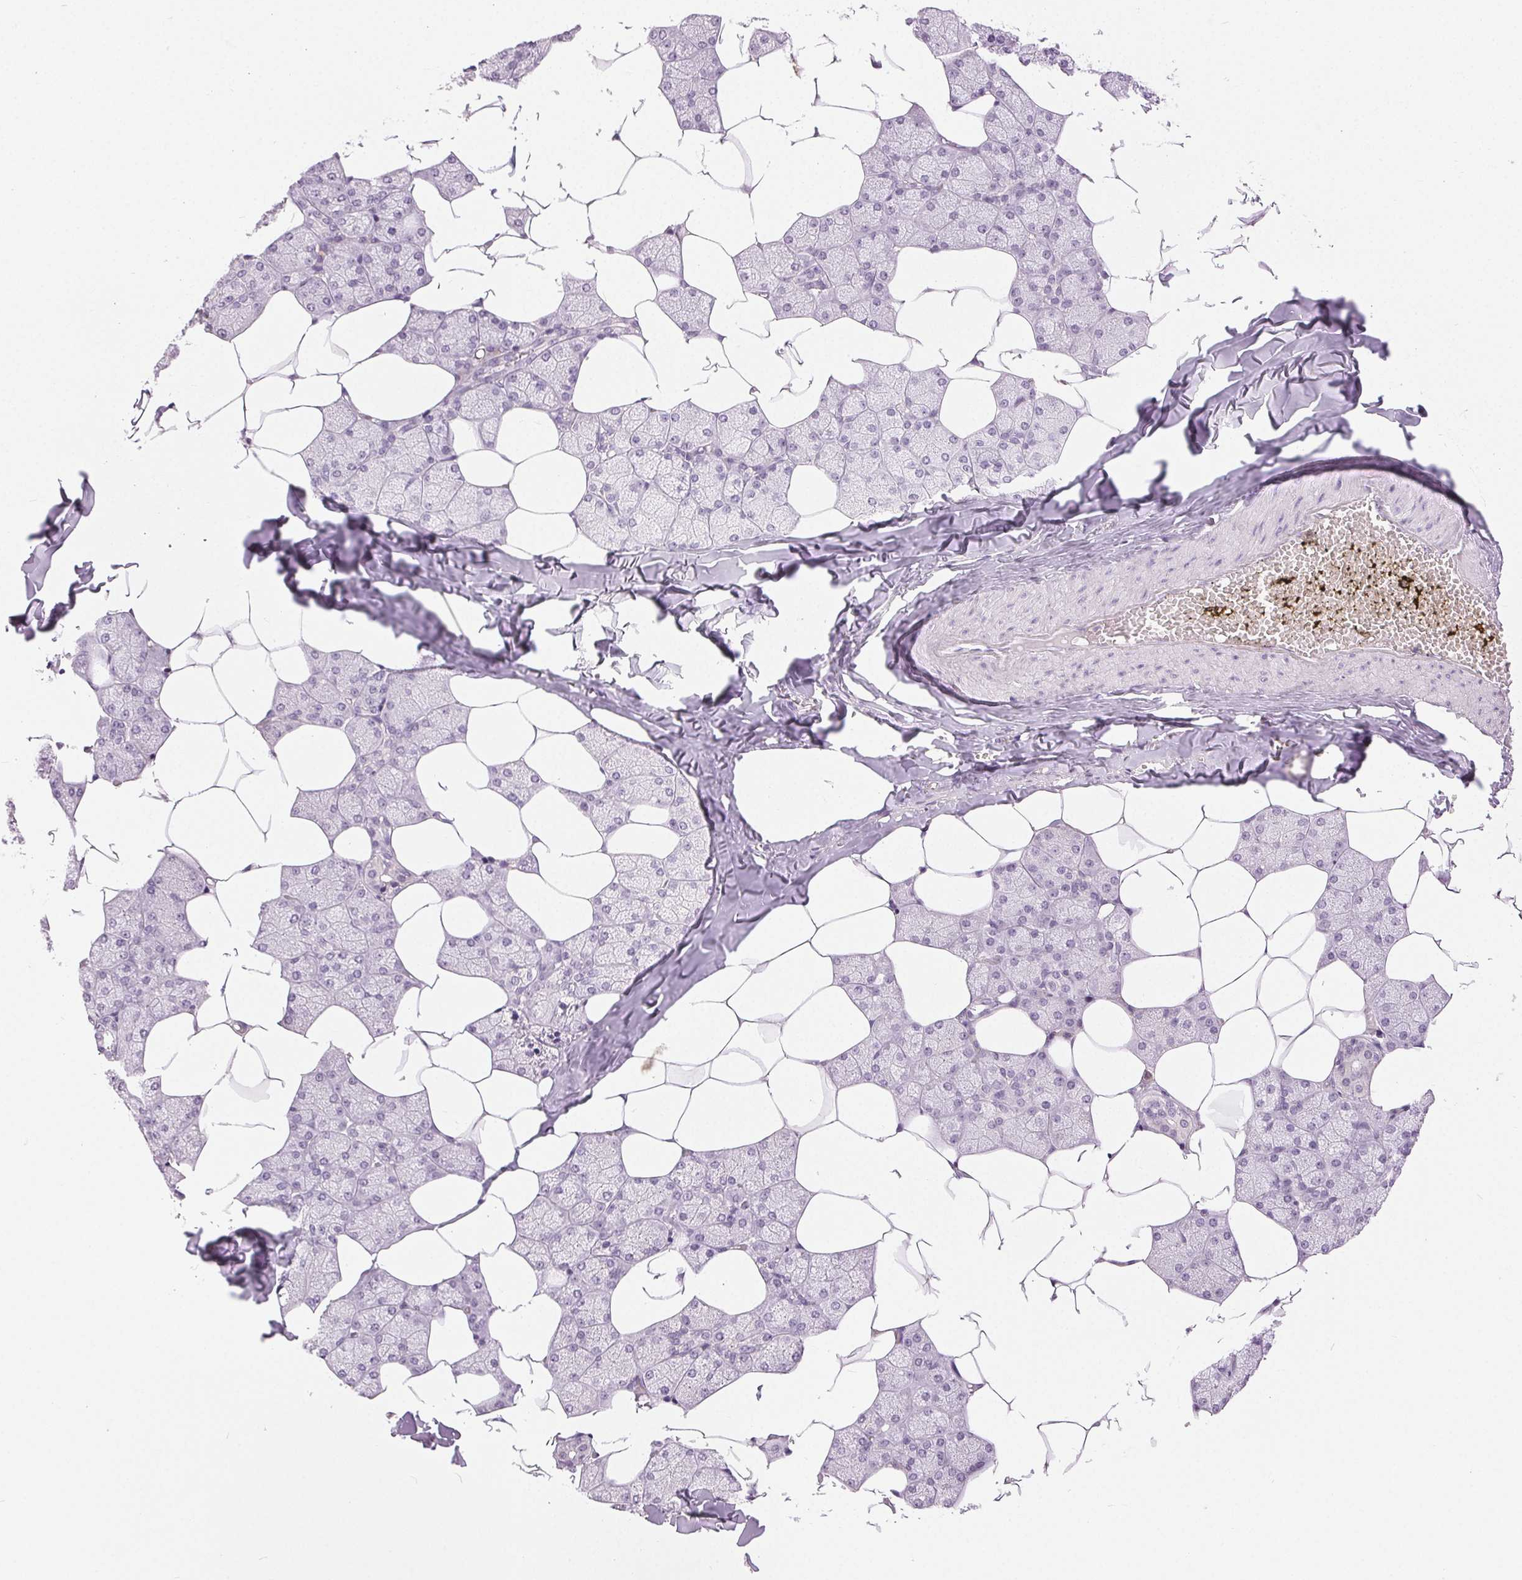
{"staining": {"intensity": "negative", "quantity": "none", "location": "none"}, "tissue": "salivary gland", "cell_type": "Glandular cells", "image_type": "normal", "snomed": [{"axis": "morphology", "description": "Normal tissue, NOS"}, {"axis": "topography", "description": "Salivary gland"}], "caption": "Immunohistochemical staining of normal salivary gland shows no significant expression in glandular cells.", "gene": "DSG3", "patient": {"sex": "female", "age": 43}}